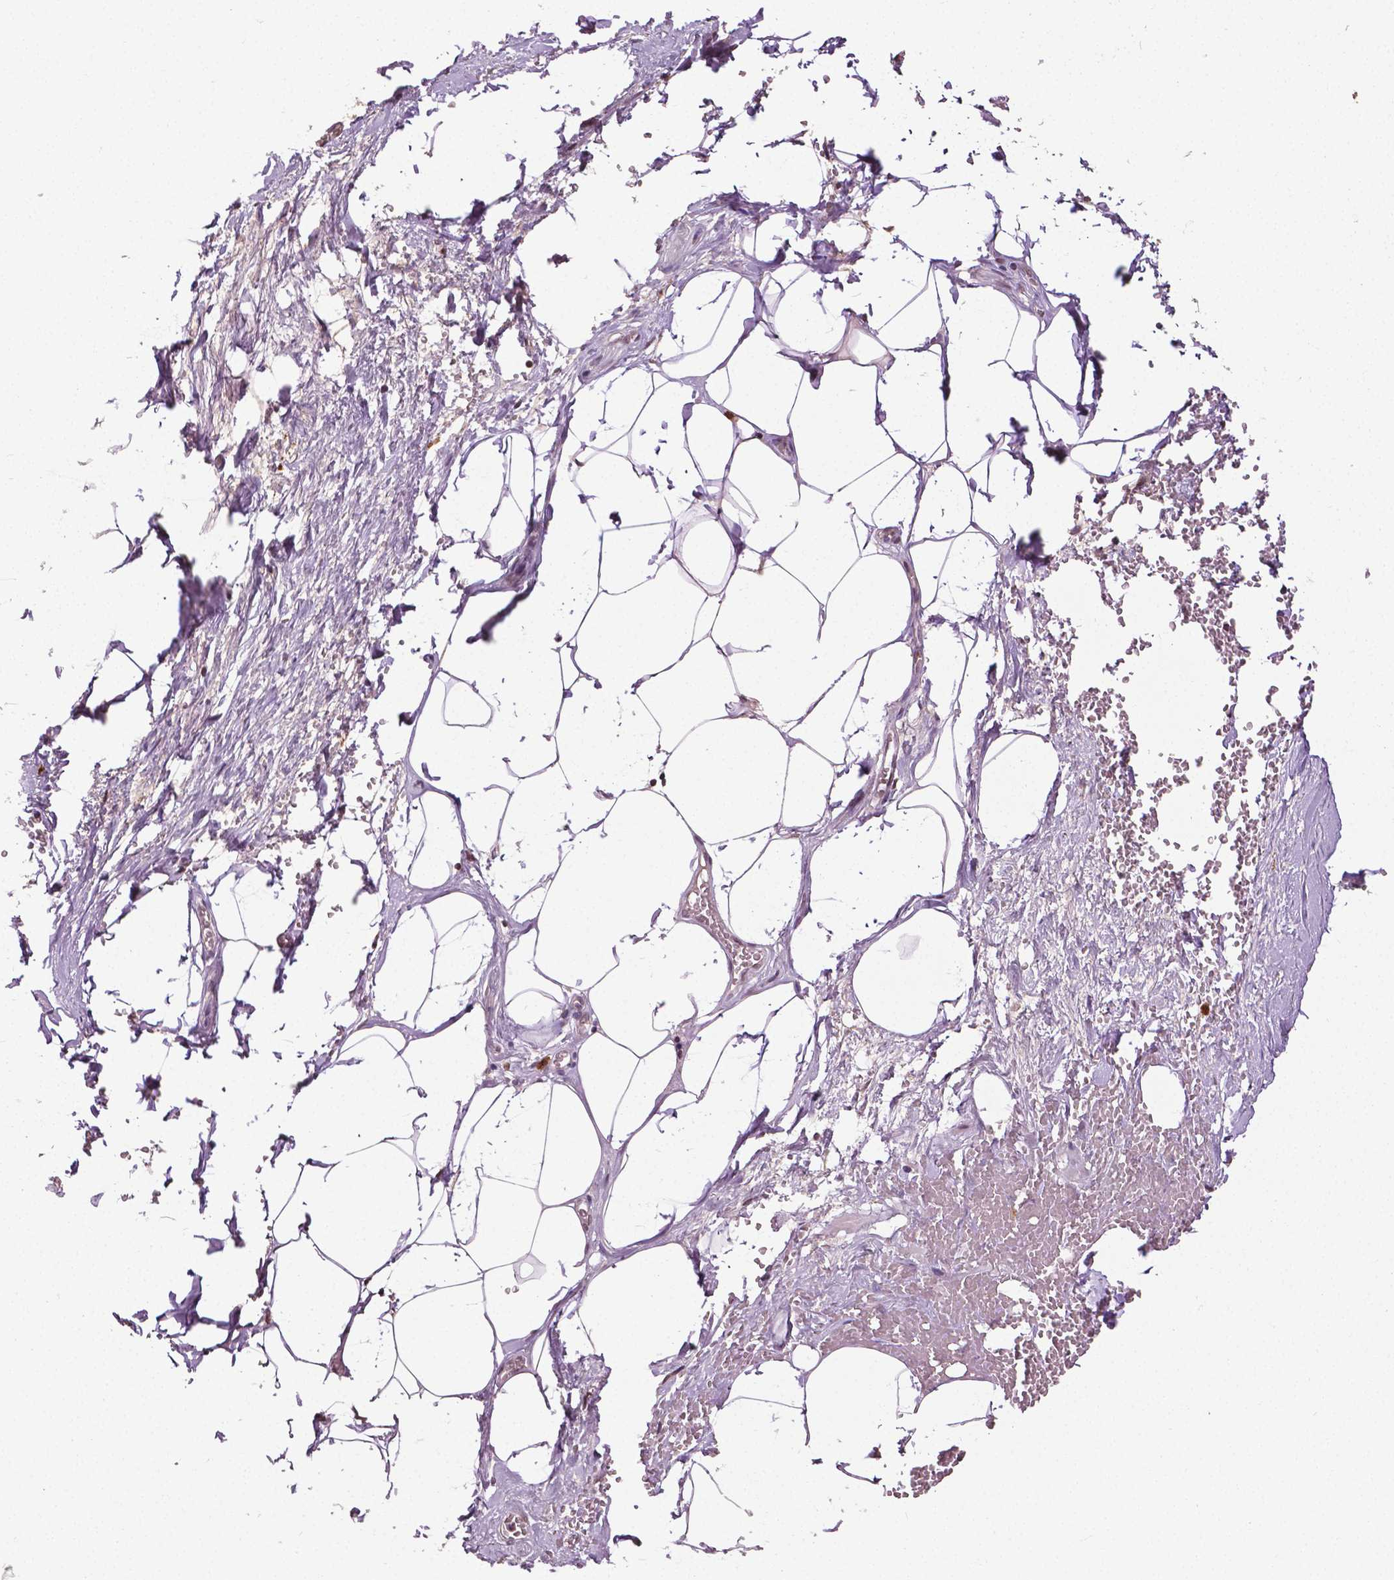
{"staining": {"intensity": "moderate", "quantity": "25%-75%", "location": "cytoplasmic/membranous"}, "tissue": "adipose tissue", "cell_type": "Adipocytes", "image_type": "normal", "snomed": [{"axis": "morphology", "description": "Normal tissue, NOS"}, {"axis": "topography", "description": "Prostate"}, {"axis": "topography", "description": "Peripheral nerve tissue"}], "caption": "This micrograph demonstrates immunohistochemistry staining of normal adipose tissue, with medium moderate cytoplasmic/membranous positivity in approximately 25%-75% of adipocytes.", "gene": "DLX5", "patient": {"sex": "male", "age": 55}}